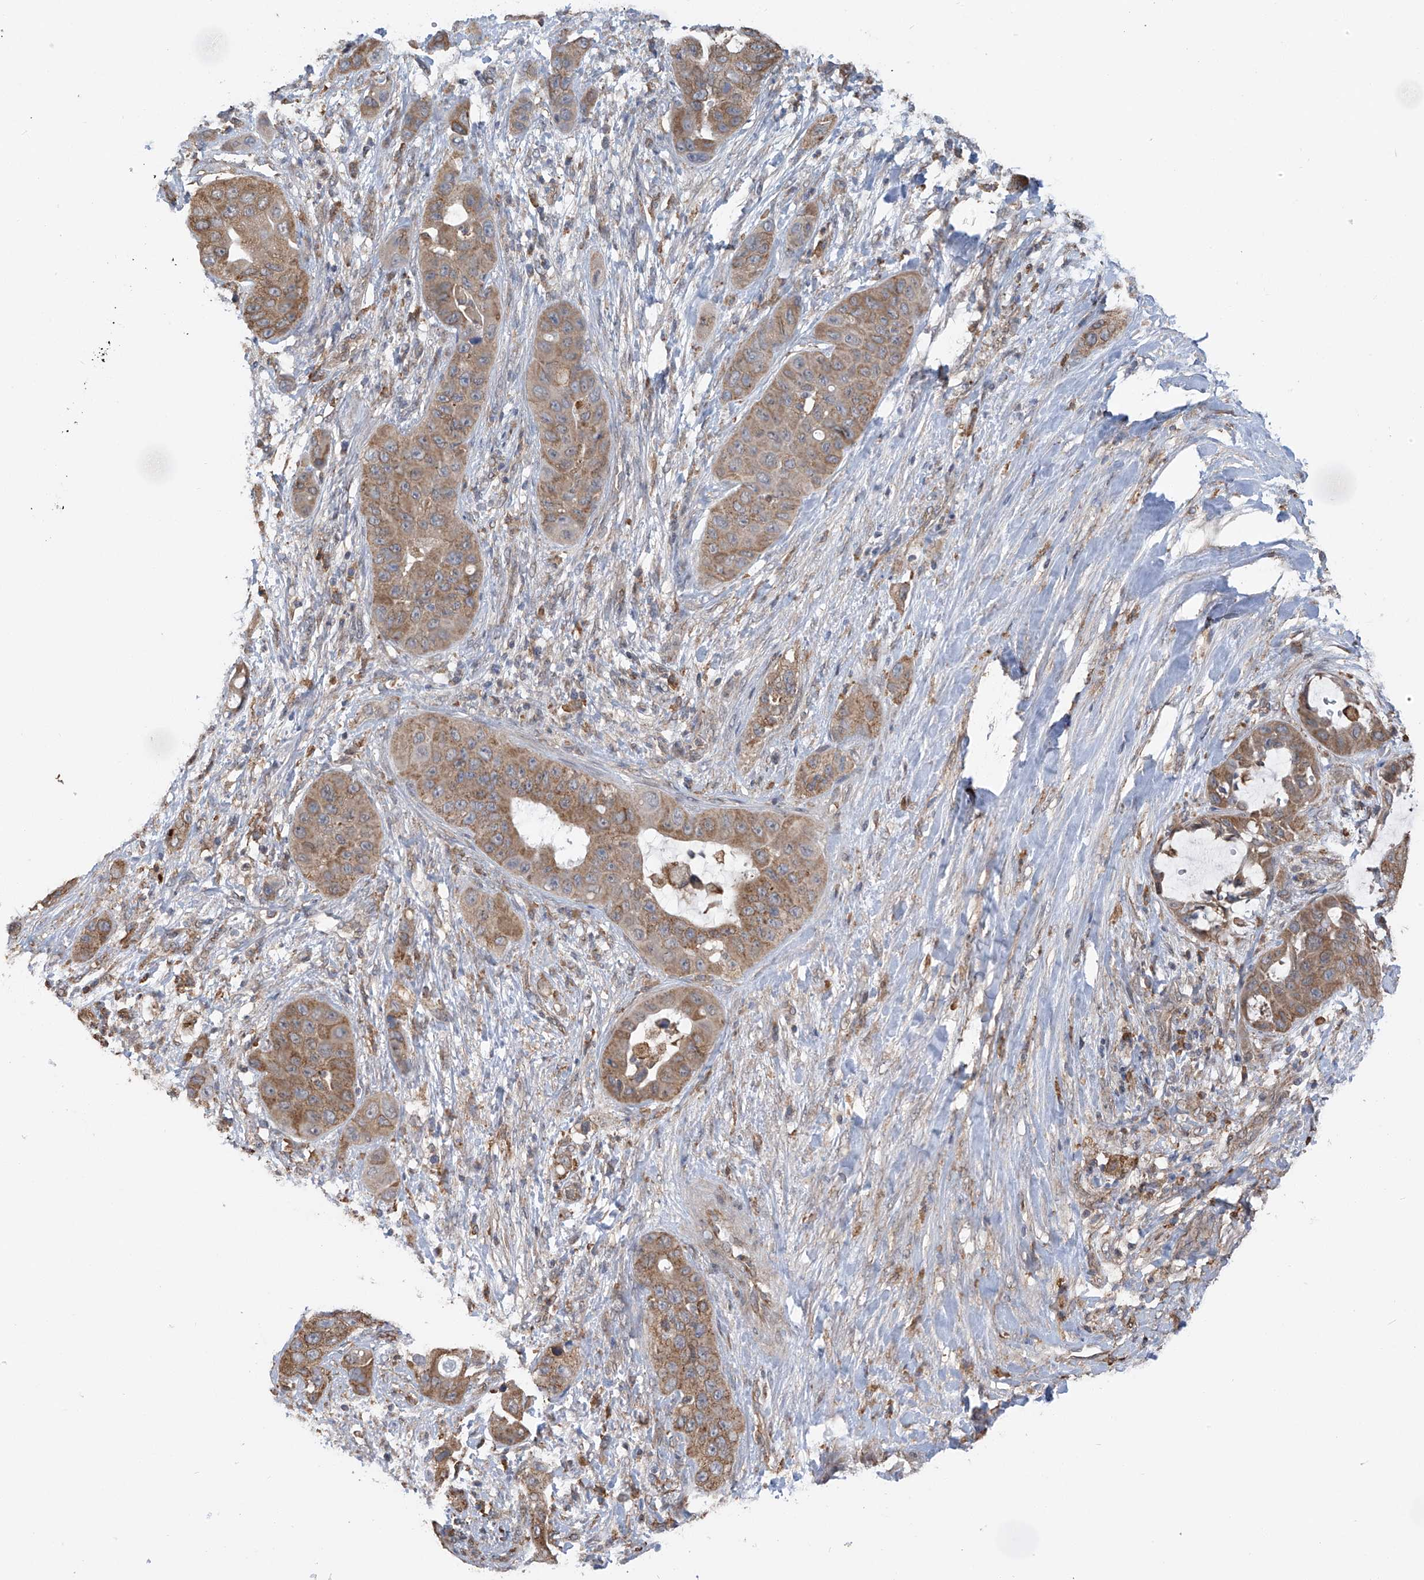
{"staining": {"intensity": "moderate", "quantity": ">75%", "location": "cytoplasmic/membranous"}, "tissue": "liver cancer", "cell_type": "Tumor cells", "image_type": "cancer", "snomed": [{"axis": "morphology", "description": "Cholangiocarcinoma"}, {"axis": "topography", "description": "Liver"}], "caption": "Liver cancer stained with DAB (3,3'-diaminobenzidine) IHC displays medium levels of moderate cytoplasmic/membranous positivity in approximately >75% of tumor cells.", "gene": "ZNF189", "patient": {"sex": "female", "age": 52}}